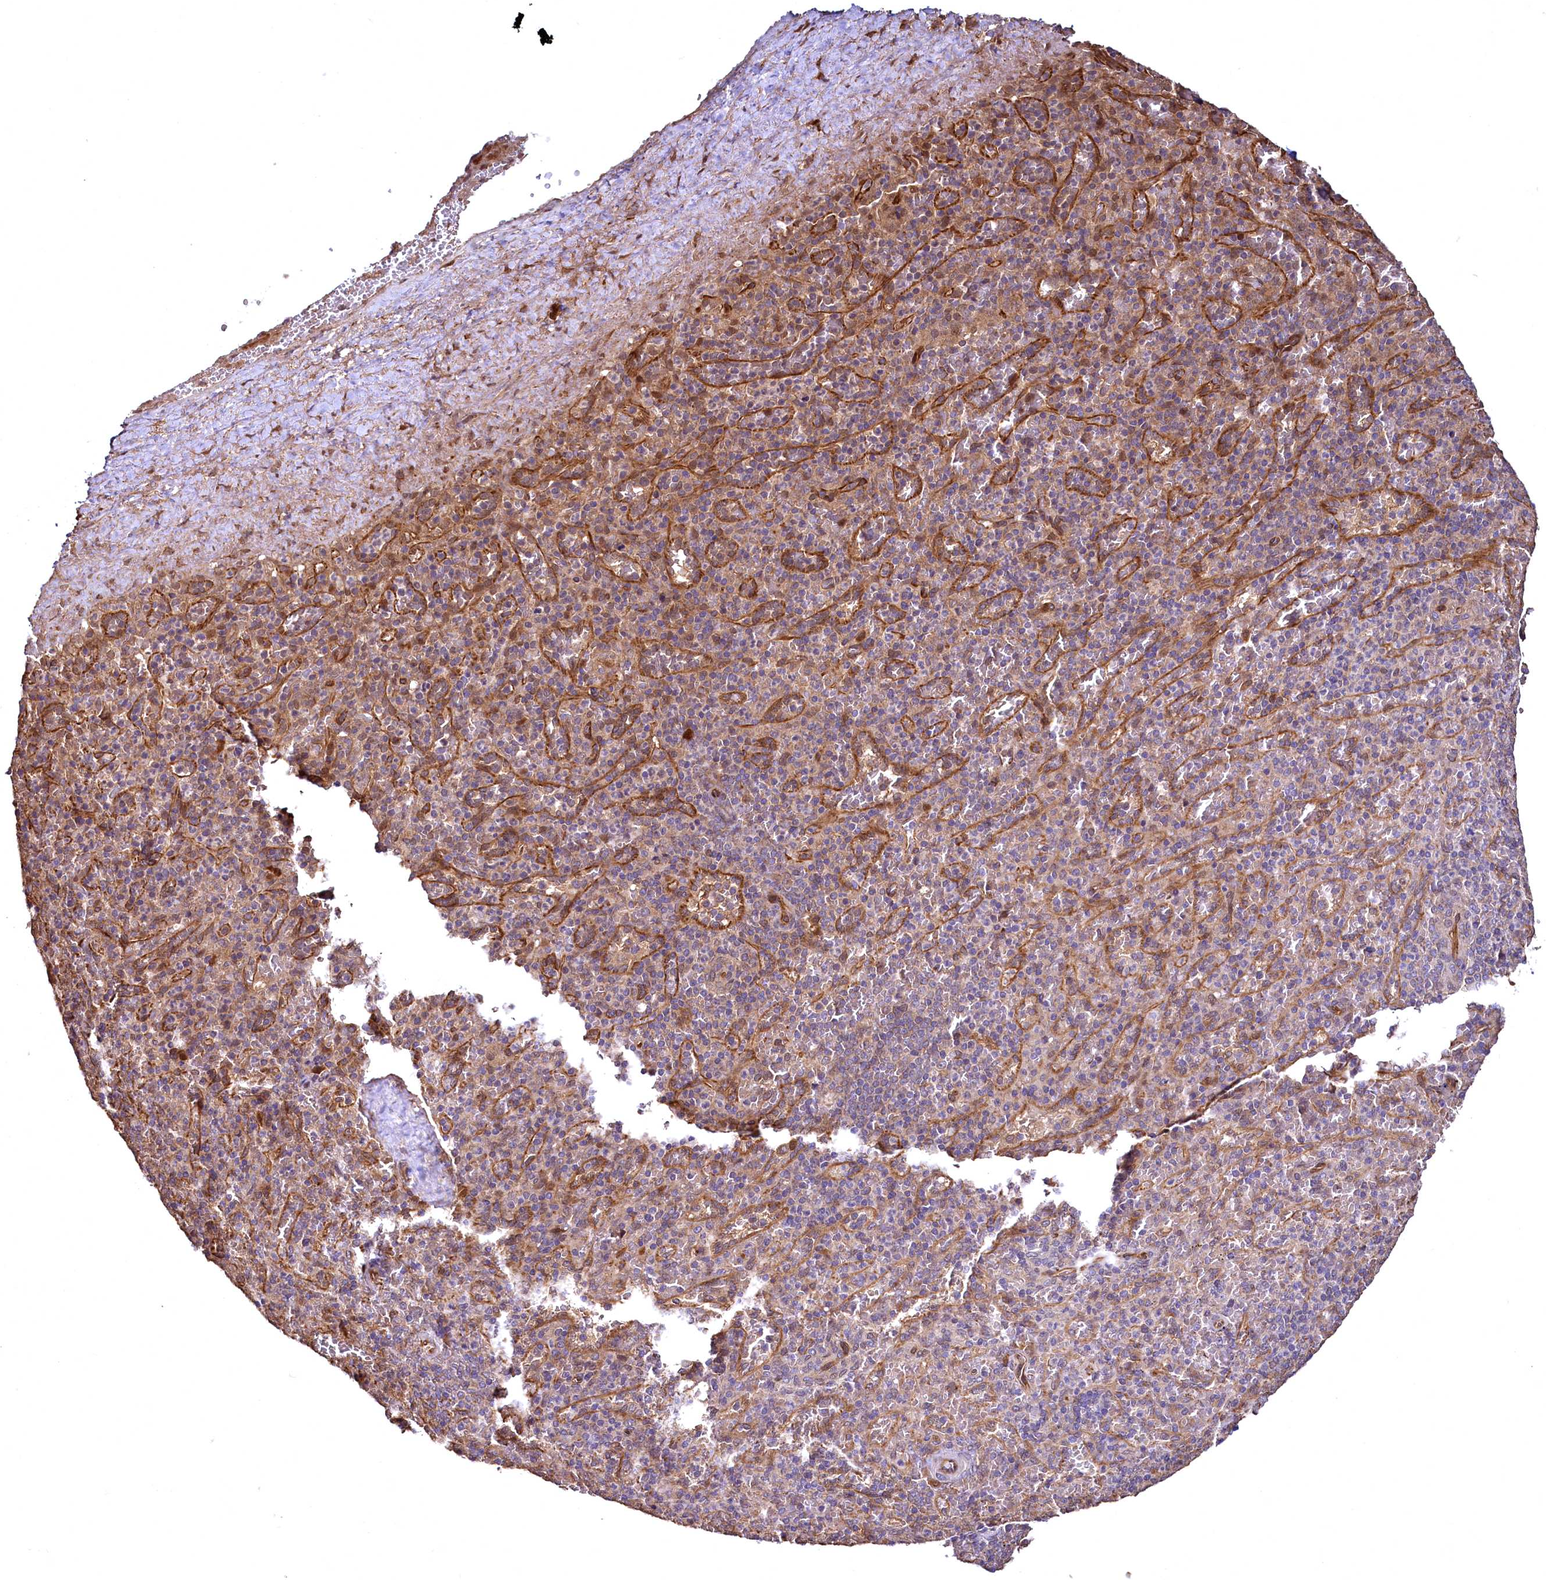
{"staining": {"intensity": "moderate", "quantity": "<25%", "location": "cytoplasmic/membranous"}, "tissue": "spleen", "cell_type": "Cells in red pulp", "image_type": "normal", "snomed": [{"axis": "morphology", "description": "Normal tissue, NOS"}, {"axis": "topography", "description": "Spleen"}], "caption": "Human spleen stained for a protein (brown) reveals moderate cytoplasmic/membranous positive staining in approximately <25% of cells in red pulp.", "gene": "TBCEL", "patient": {"sex": "male", "age": 82}}